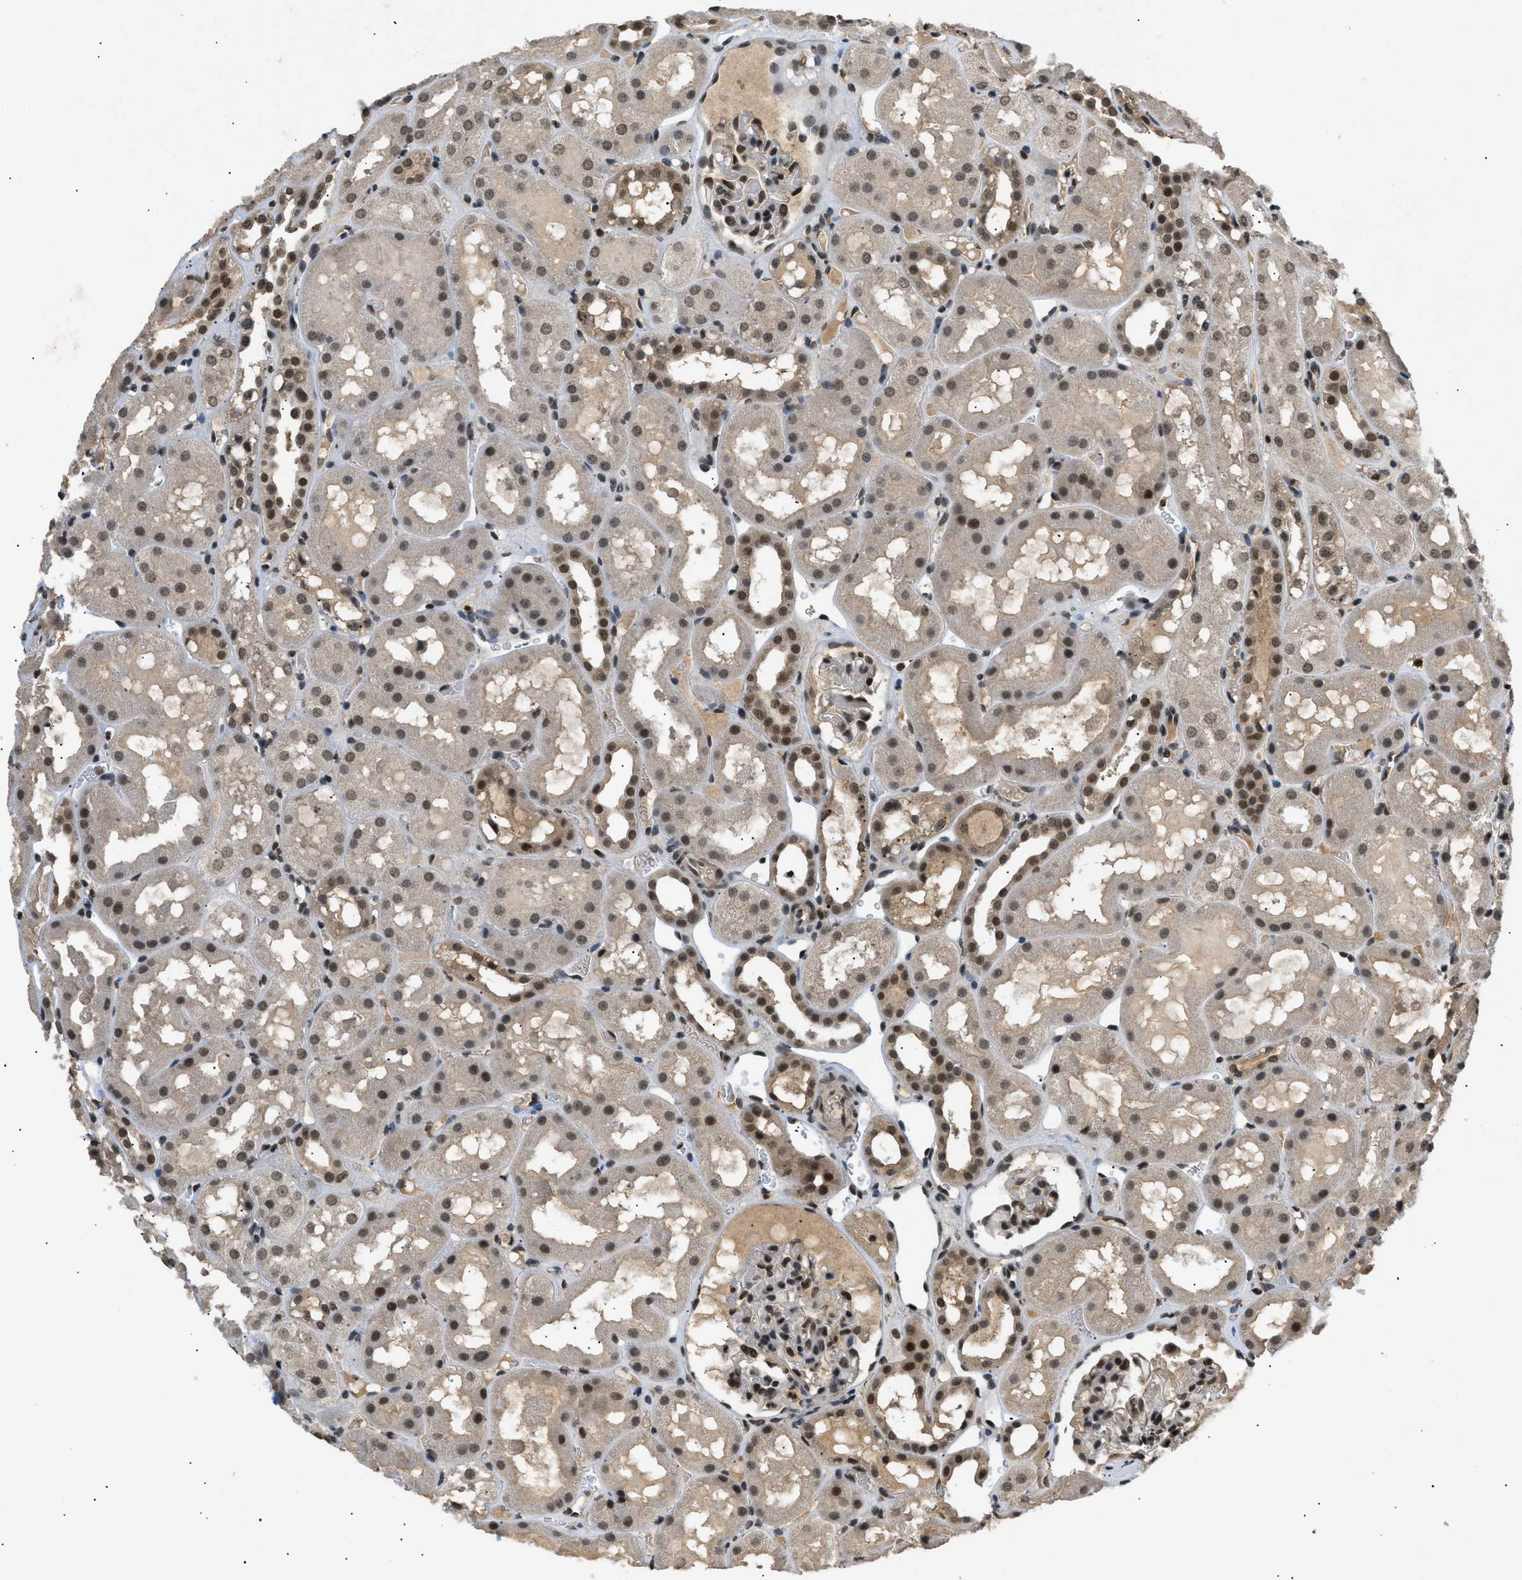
{"staining": {"intensity": "strong", "quantity": "25%-75%", "location": "nuclear"}, "tissue": "kidney", "cell_type": "Cells in glomeruli", "image_type": "normal", "snomed": [{"axis": "morphology", "description": "Normal tissue, NOS"}, {"axis": "topography", "description": "Kidney"}, {"axis": "topography", "description": "Urinary bladder"}], "caption": "This is an image of immunohistochemistry (IHC) staining of normal kidney, which shows strong expression in the nuclear of cells in glomeruli.", "gene": "RBM5", "patient": {"sex": "male", "age": 16}}